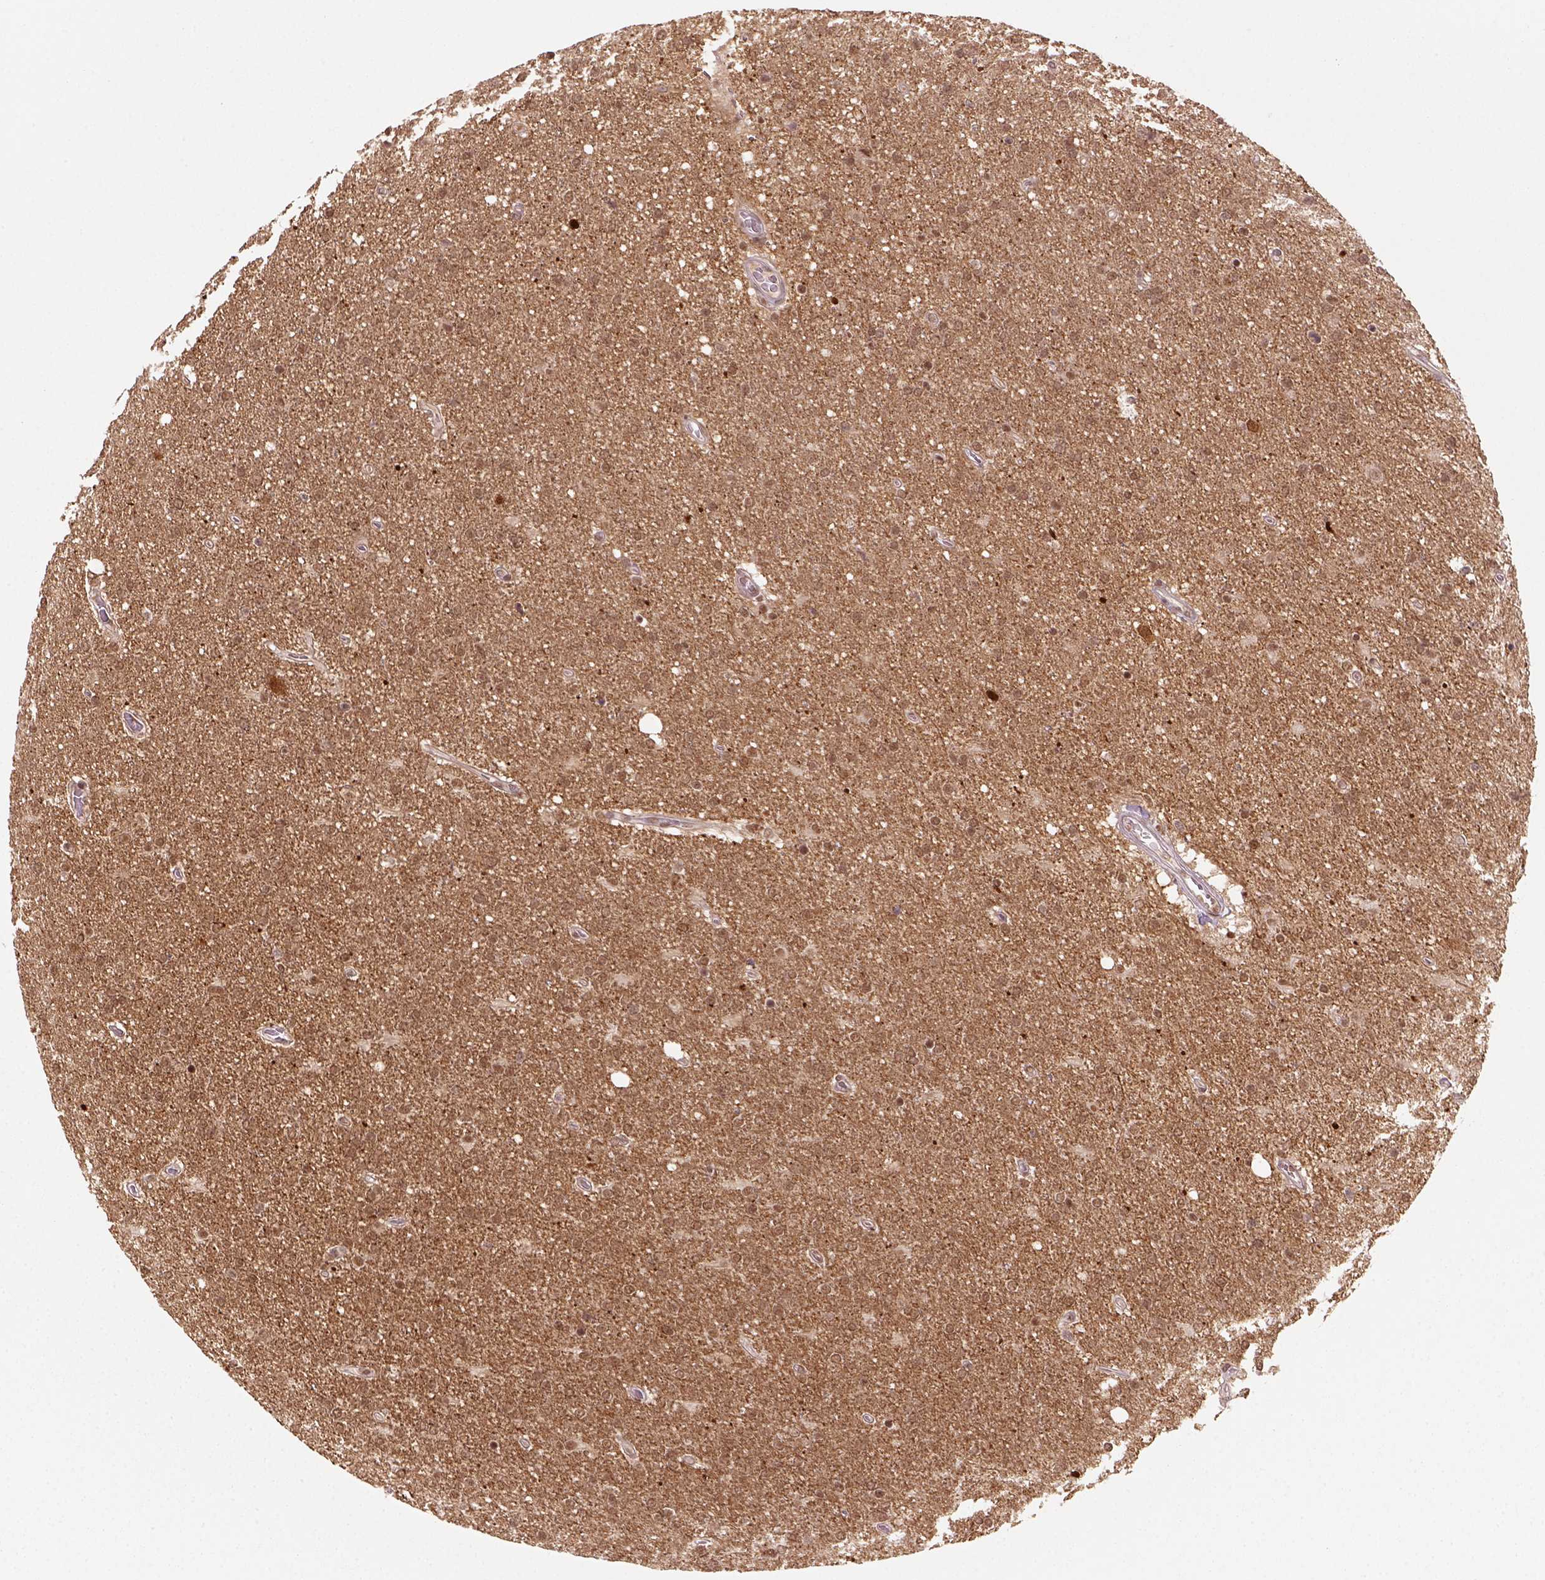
{"staining": {"intensity": "moderate", "quantity": ">75%", "location": "nuclear"}, "tissue": "glioma", "cell_type": "Tumor cells", "image_type": "cancer", "snomed": [{"axis": "morphology", "description": "Glioma, malignant, High grade"}, {"axis": "topography", "description": "Cerebral cortex"}], "caption": "Human malignant high-grade glioma stained for a protein (brown) displays moderate nuclear positive staining in approximately >75% of tumor cells.", "gene": "GOT1", "patient": {"sex": "male", "age": 70}}